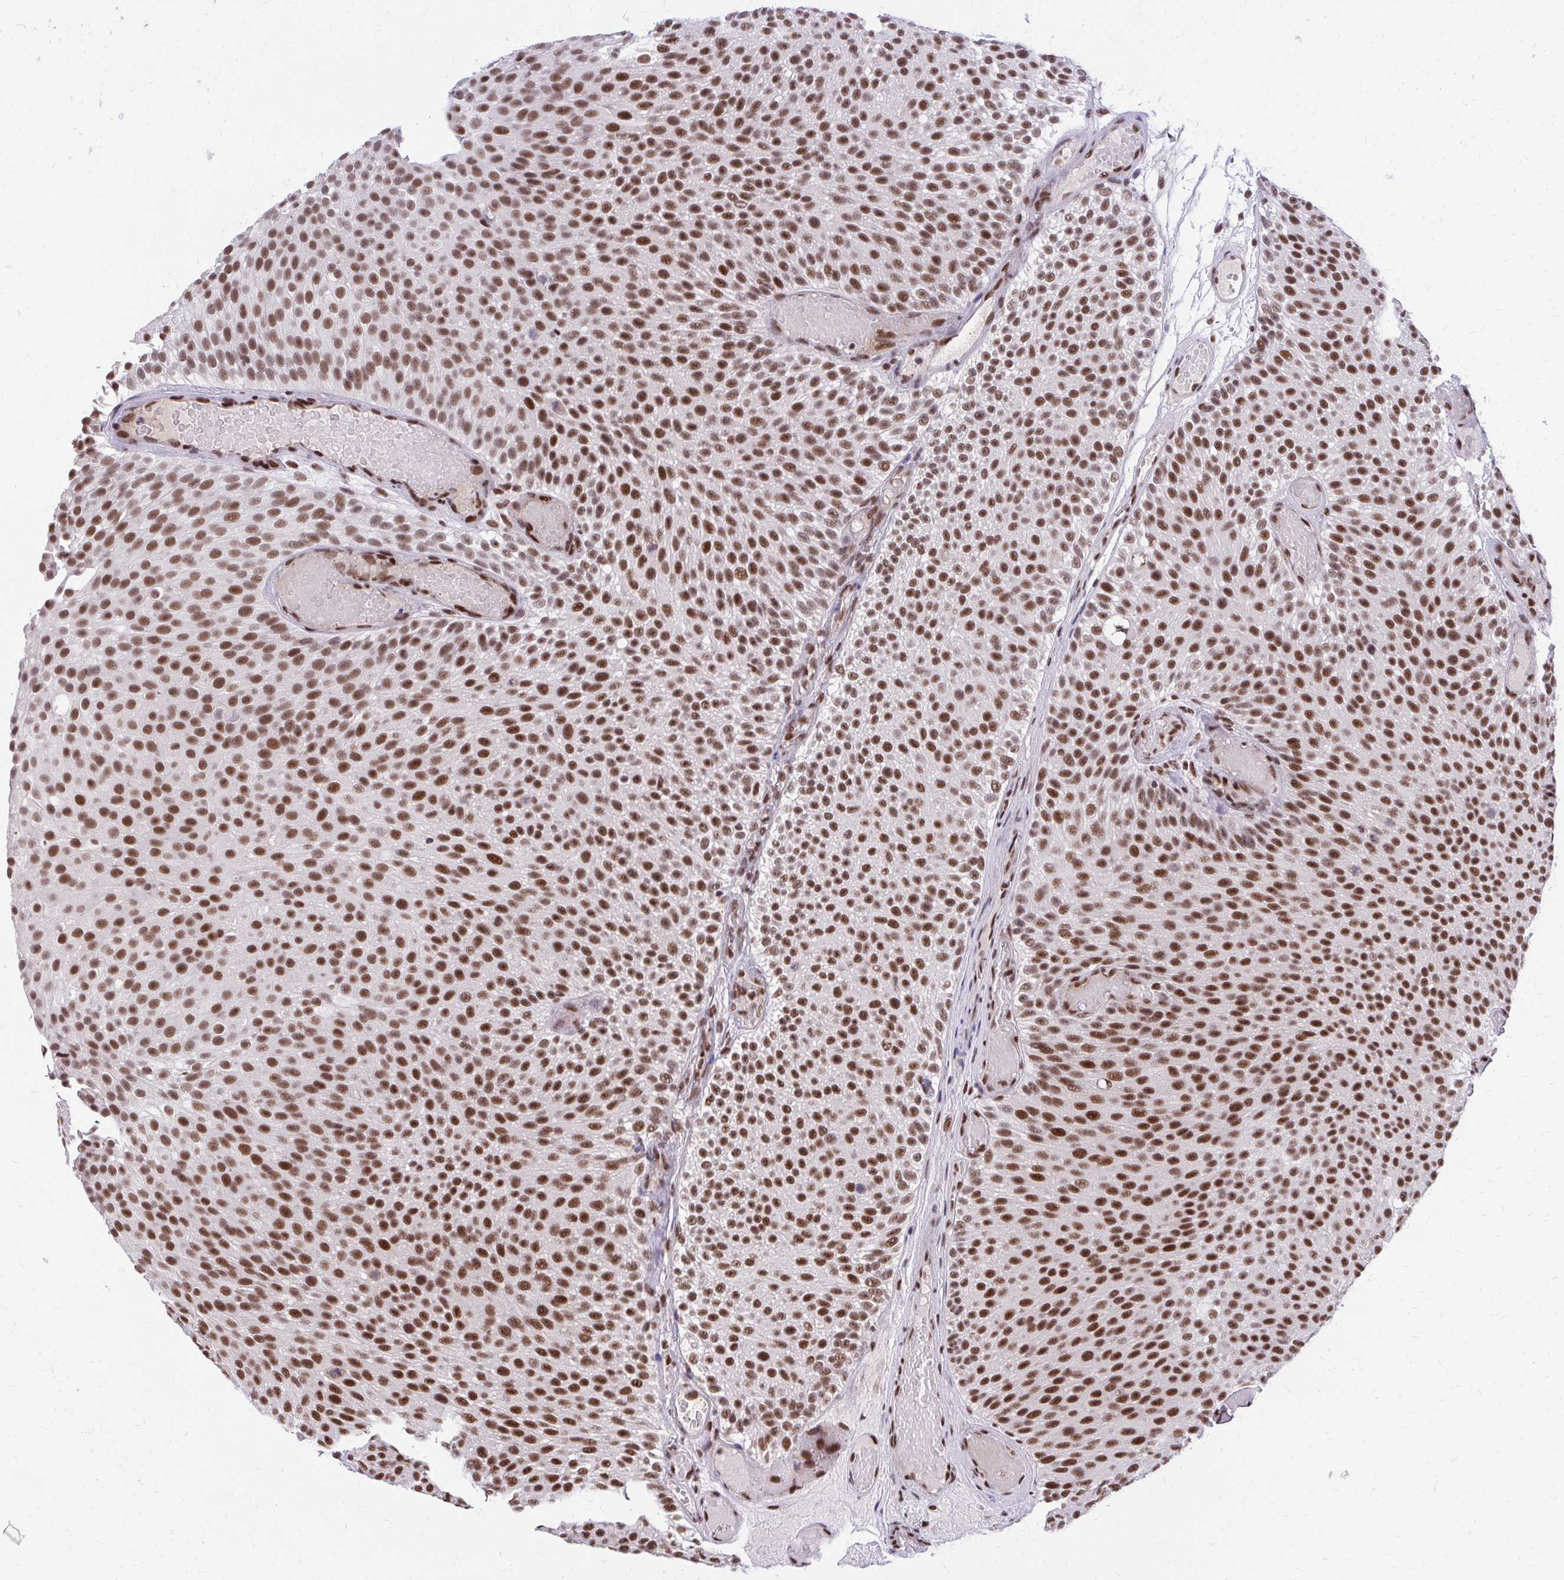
{"staining": {"intensity": "strong", "quantity": ">75%", "location": "nuclear"}, "tissue": "urothelial cancer", "cell_type": "Tumor cells", "image_type": "cancer", "snomed": [{"axis": "morphology", "description": "Urothelial carcinoma, Low grade"}, {"axis": "topography", "description": "Urinary bladder"}], "caption": "Immunohistochemistry (IHC) micrograph of neoplastic tissue: human urothelial cancer stained using IHC exhibits high levels of strong protein expression localized specifically in the nuclear of tumor cells, appearing as a nuclear brown color.", "gene": "SYNE4", "patient": {"sex": "male", "age": 78}}